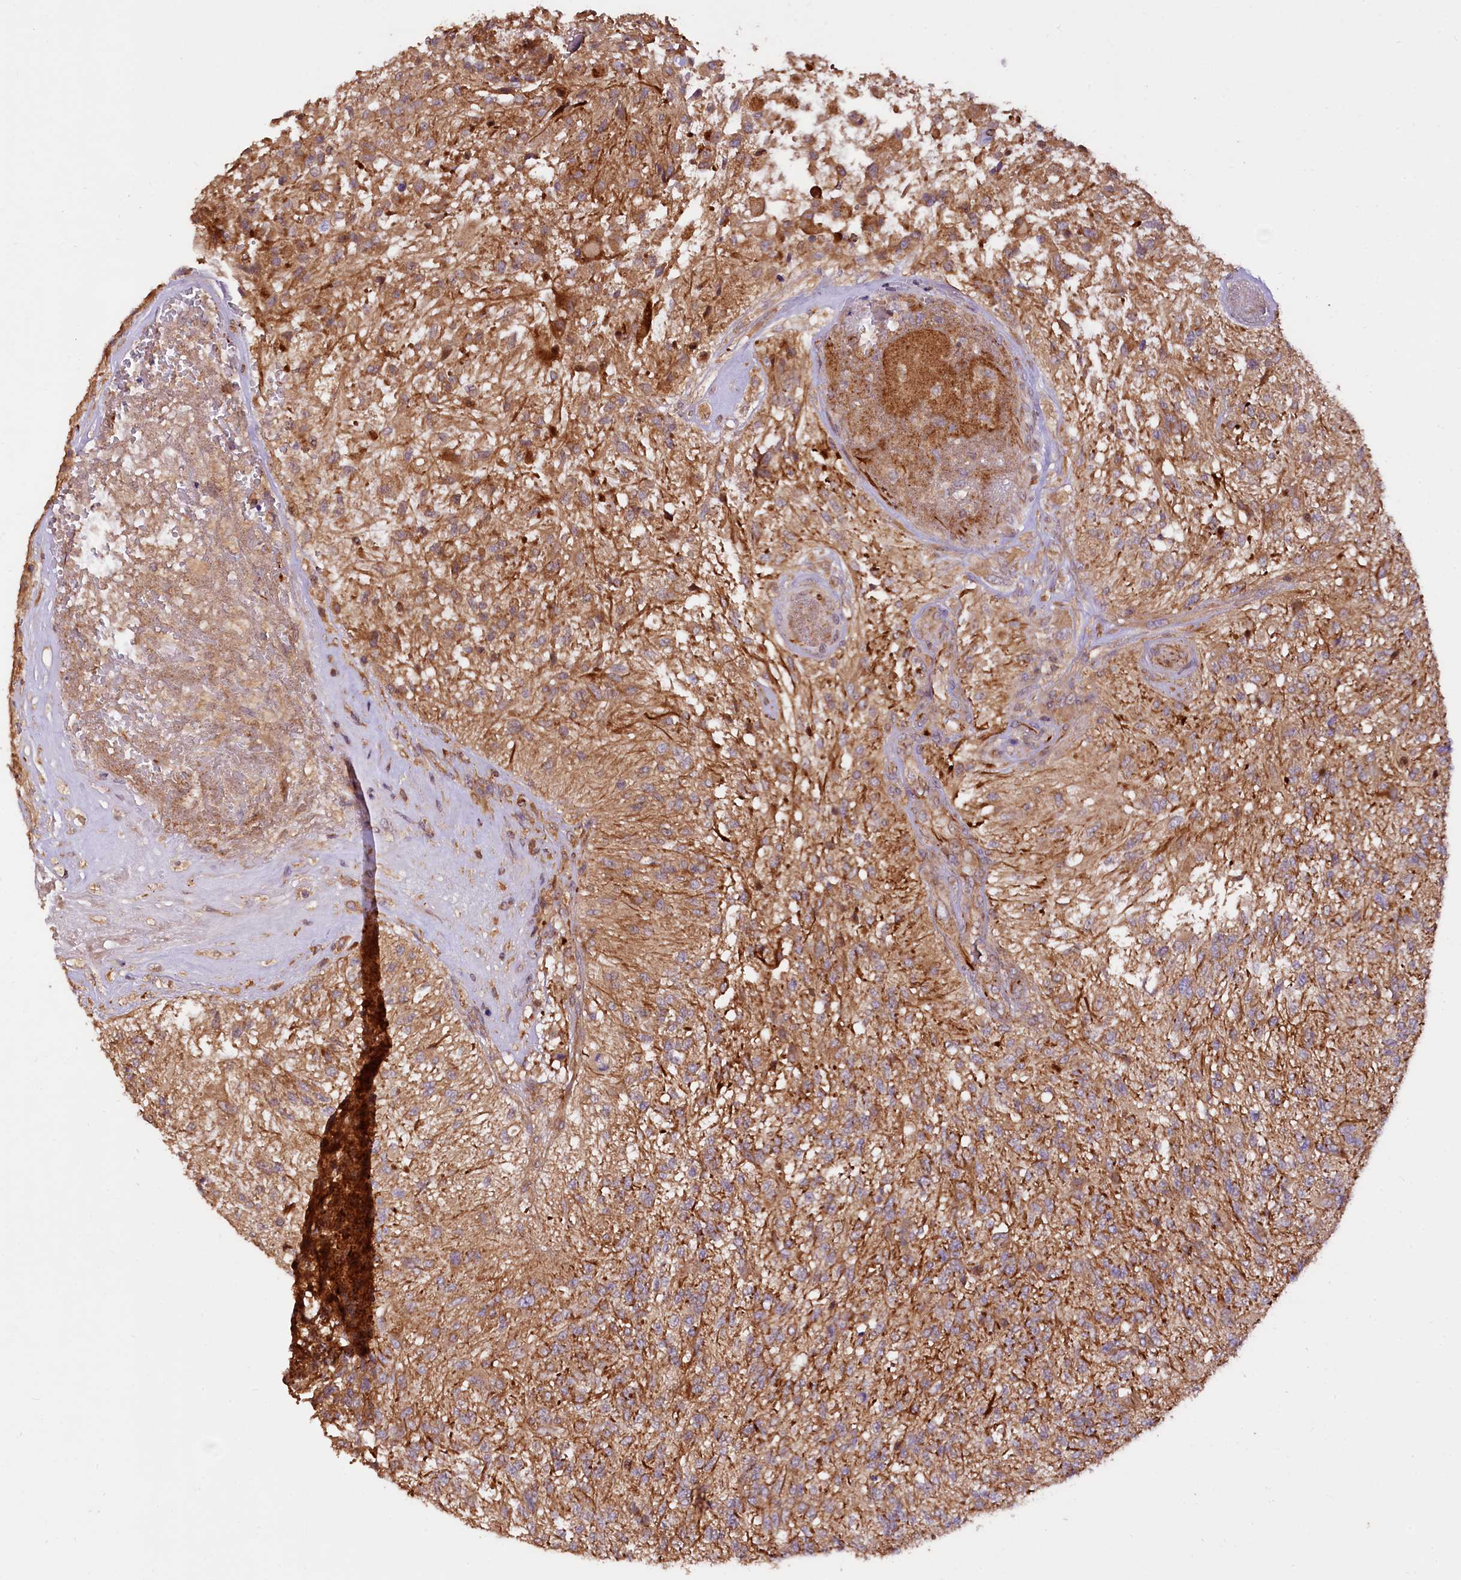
{"staining": {"intensity": "moderate", "quantity": ">75%", "location": "cytoplasmic/membranous"}, "tissue": "glioma", "cell_type": "Tumor cells", "image_type": "cancer", "snomed": [{"axis": "morphology", "description": "Glioma, malignant, High grade"}, {"axis": "topography", "description": "Brain"}], "caption": "Moderate cytoplasmic/membranous positivity for a protein is present in approximately >75% of tumor cells of malignant glioma (high-grade) using immunohistochemistry.", "gene": "RASSF1", "patient": {"sex": "male", "age": 56}}